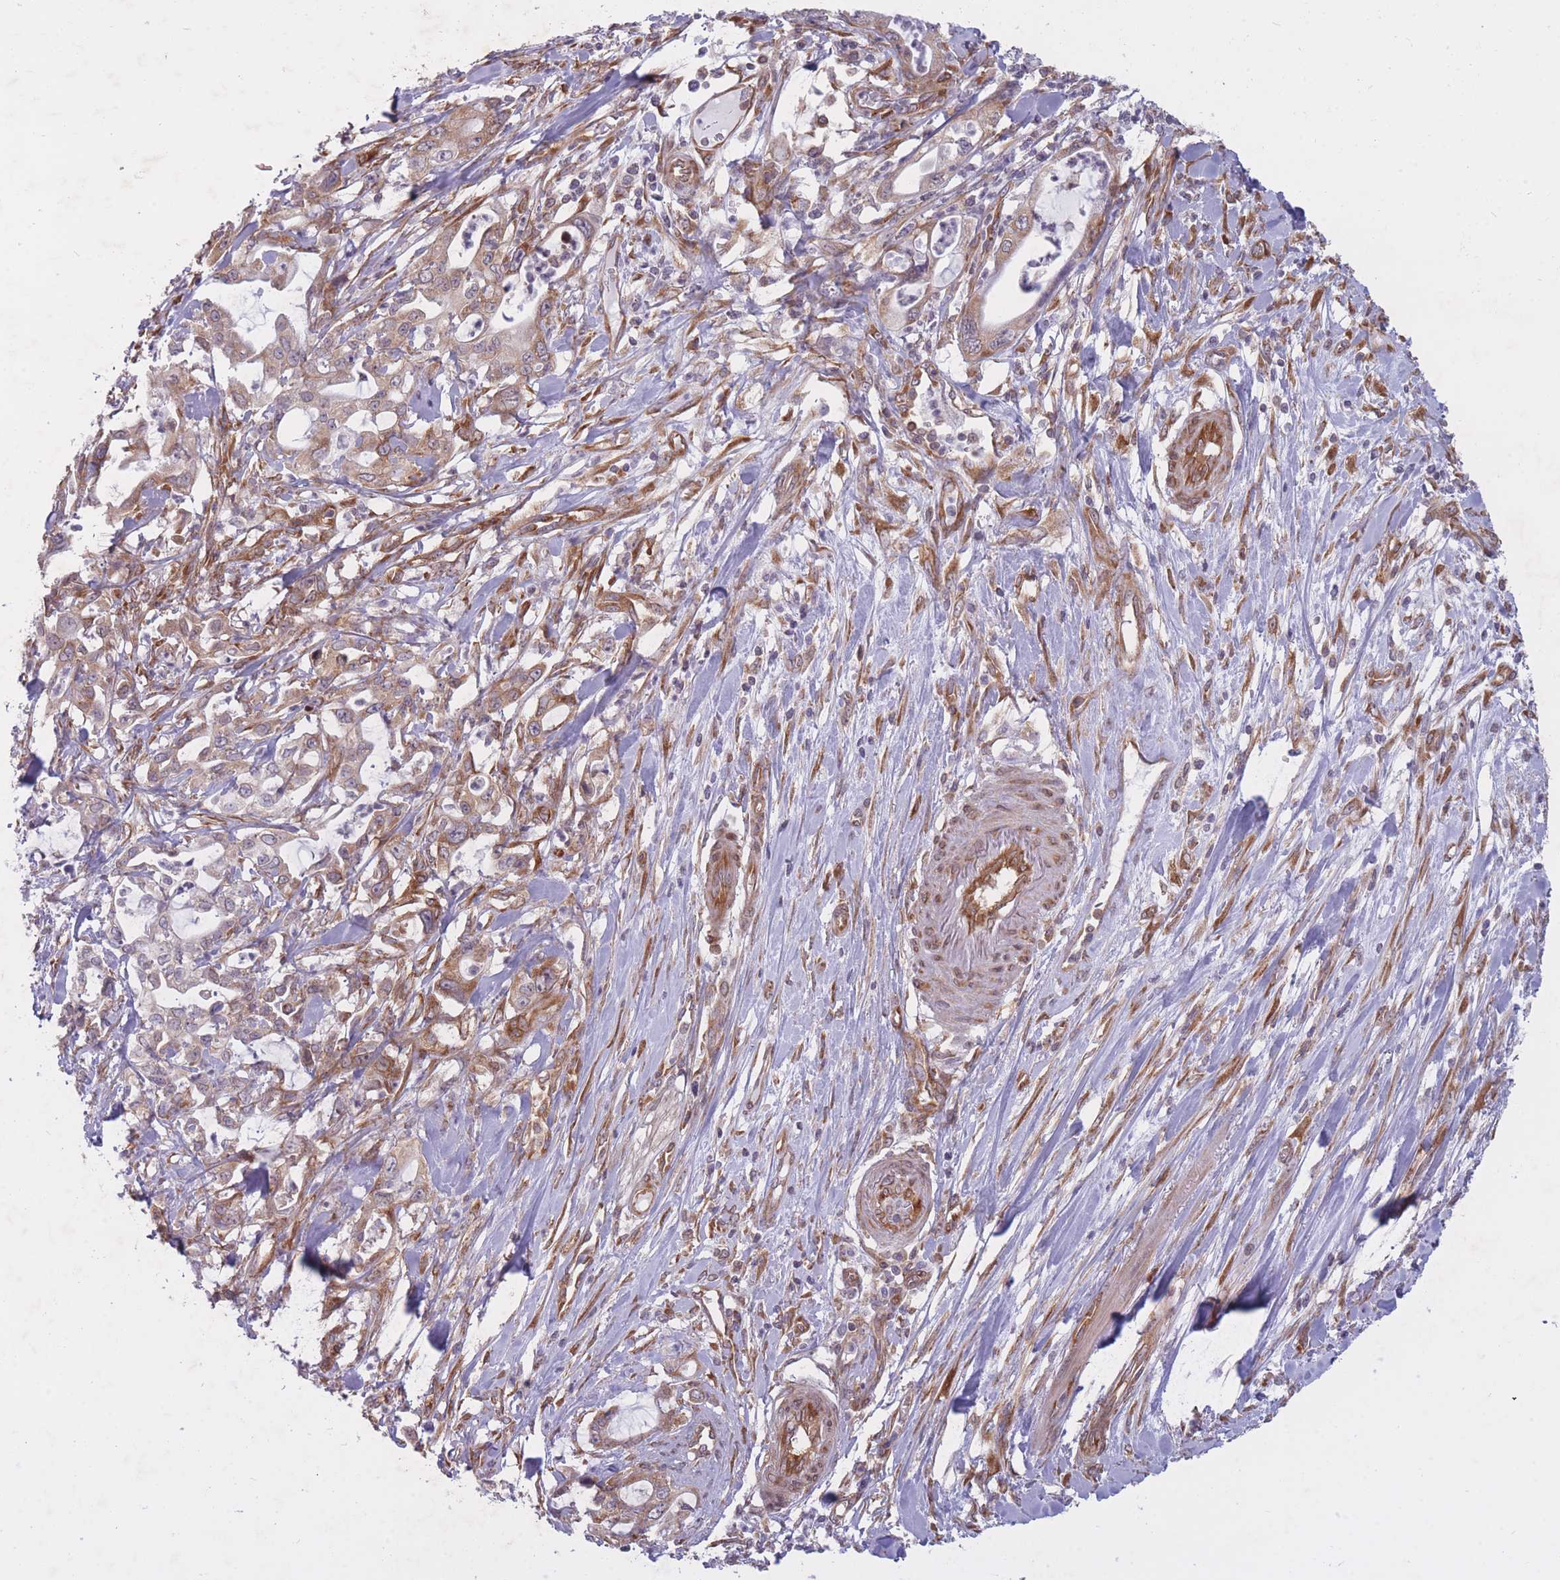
{"staining": {"intensity": "moderate", "quantity": "25%-75%", "location": "cytoplasmic/membranous"}, "tissue": "pancreatic cancer", "cell_type": "Tumor cells", "image_type": "cancer", "snomed": [{"axis": "morphology", "description": "Adenocarcinoma, NOS"}, {"axis": "topography", "description": "Pancreas"}], "caption": "IHC of pancreatic cancer displays medium levels of moderate cytoplasmic/membranous positivity in approximately 25%-75% of tumor cells. Using DAB (3,3'-diaminobenzidine) (brown) and hematoxylin (blue) stains, captured at high magnification using brightfield microscopy.", "gene": "CCDC124", "patient": {"sex": "female", "age": 61}}